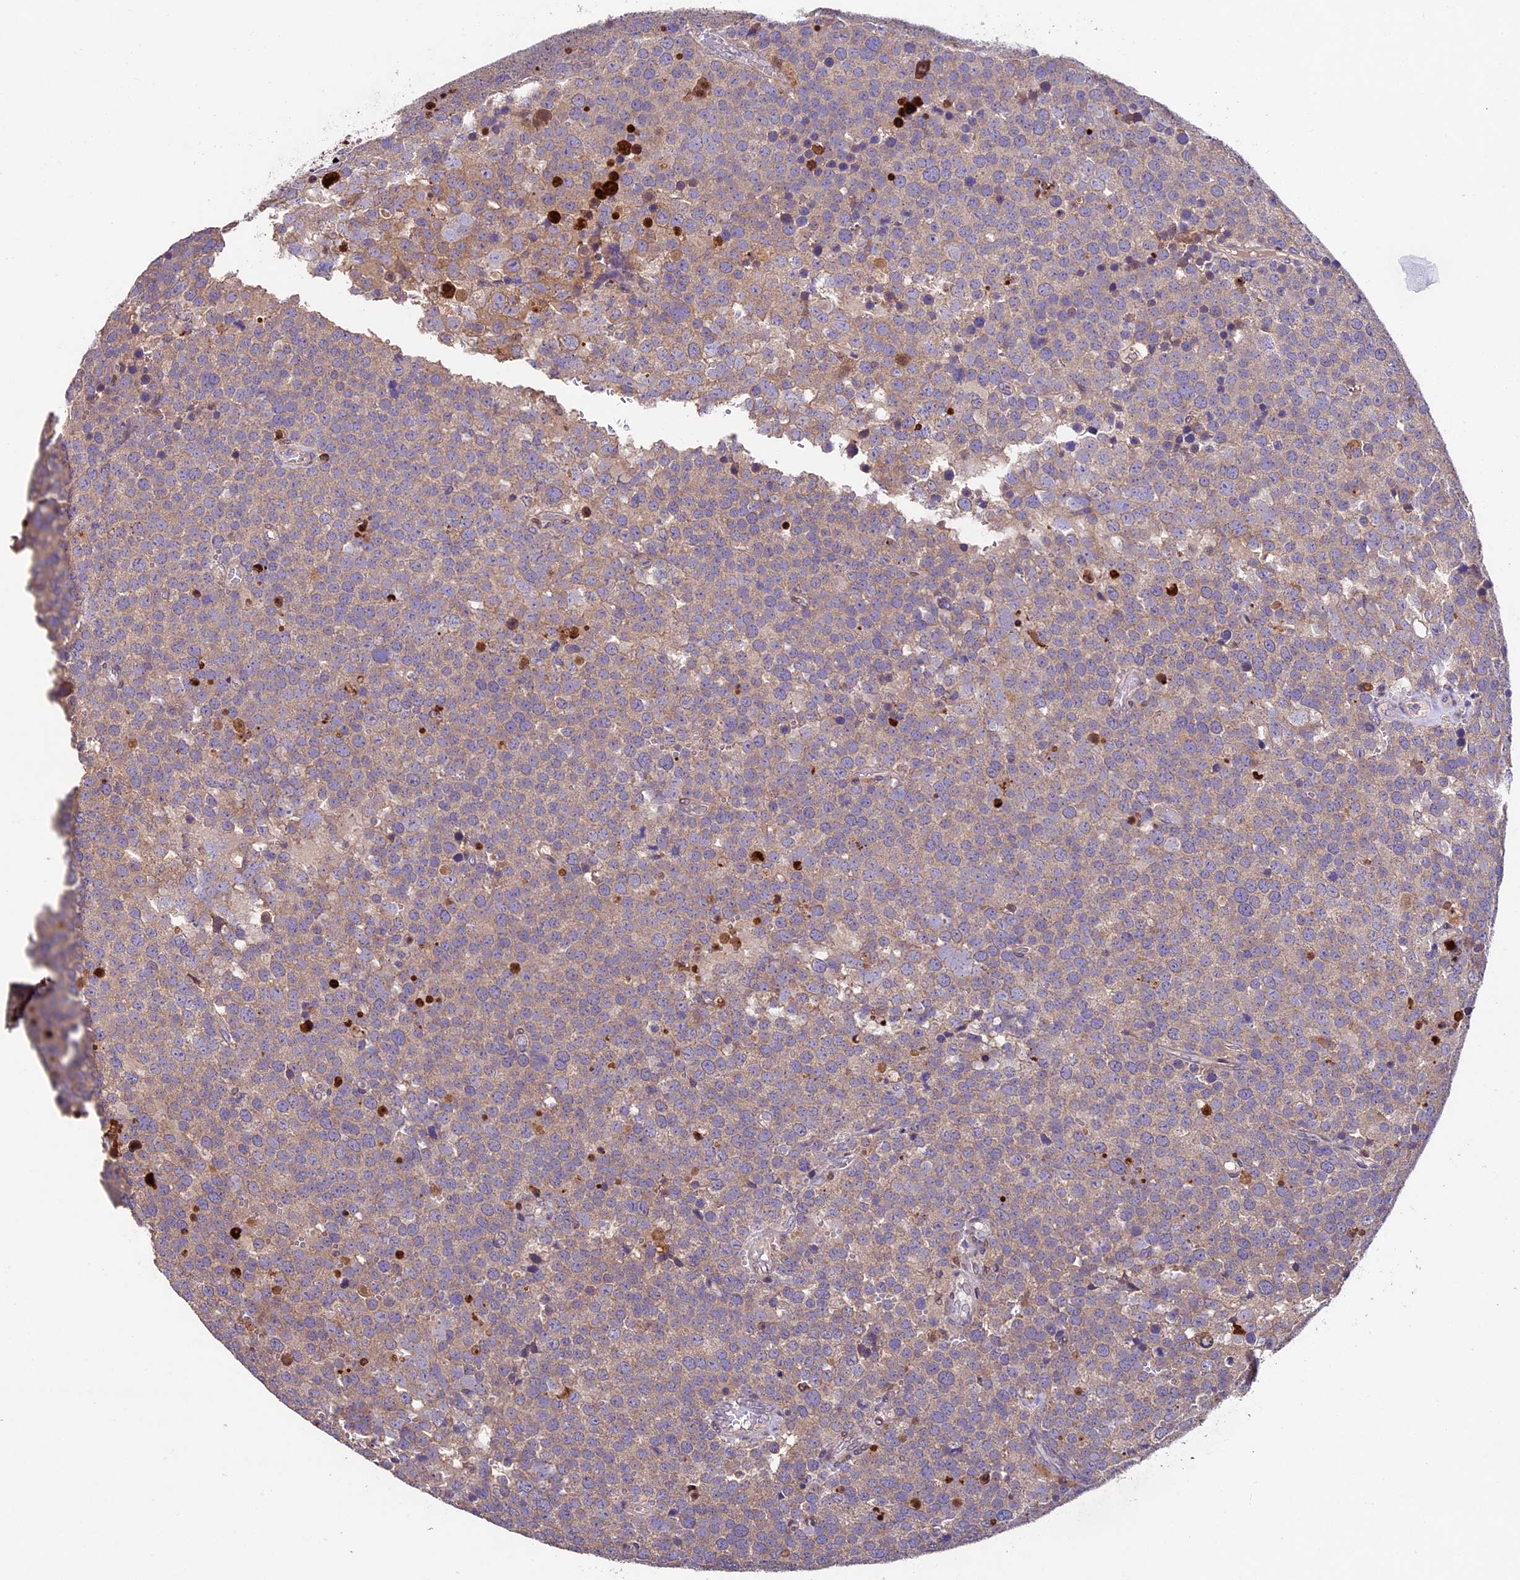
{"staining": {"intensity": "weak", "quantity": "<25%", "location": "cytoplasmic/membranous"}, "tissue": "testis cancer", "cell_type": "Tumor cells", "image_type": "cancer", "snomed": [{"axis": "morphology", "description": "Seminoma, NOS"}, {"axis": "topography", "description": "Testis"}], "caption": "IHC micrograph of neoplastic tissue: human seminoma (testis) stained with DAB demonstrates no significant protein positivity in tumor cells. (DAB (3,3'-diaminobenzidine) immunohistochemistry (IHC), high magnification).", "gene": "SBNO2", "patient": {"sex": "male", "age": 71}}